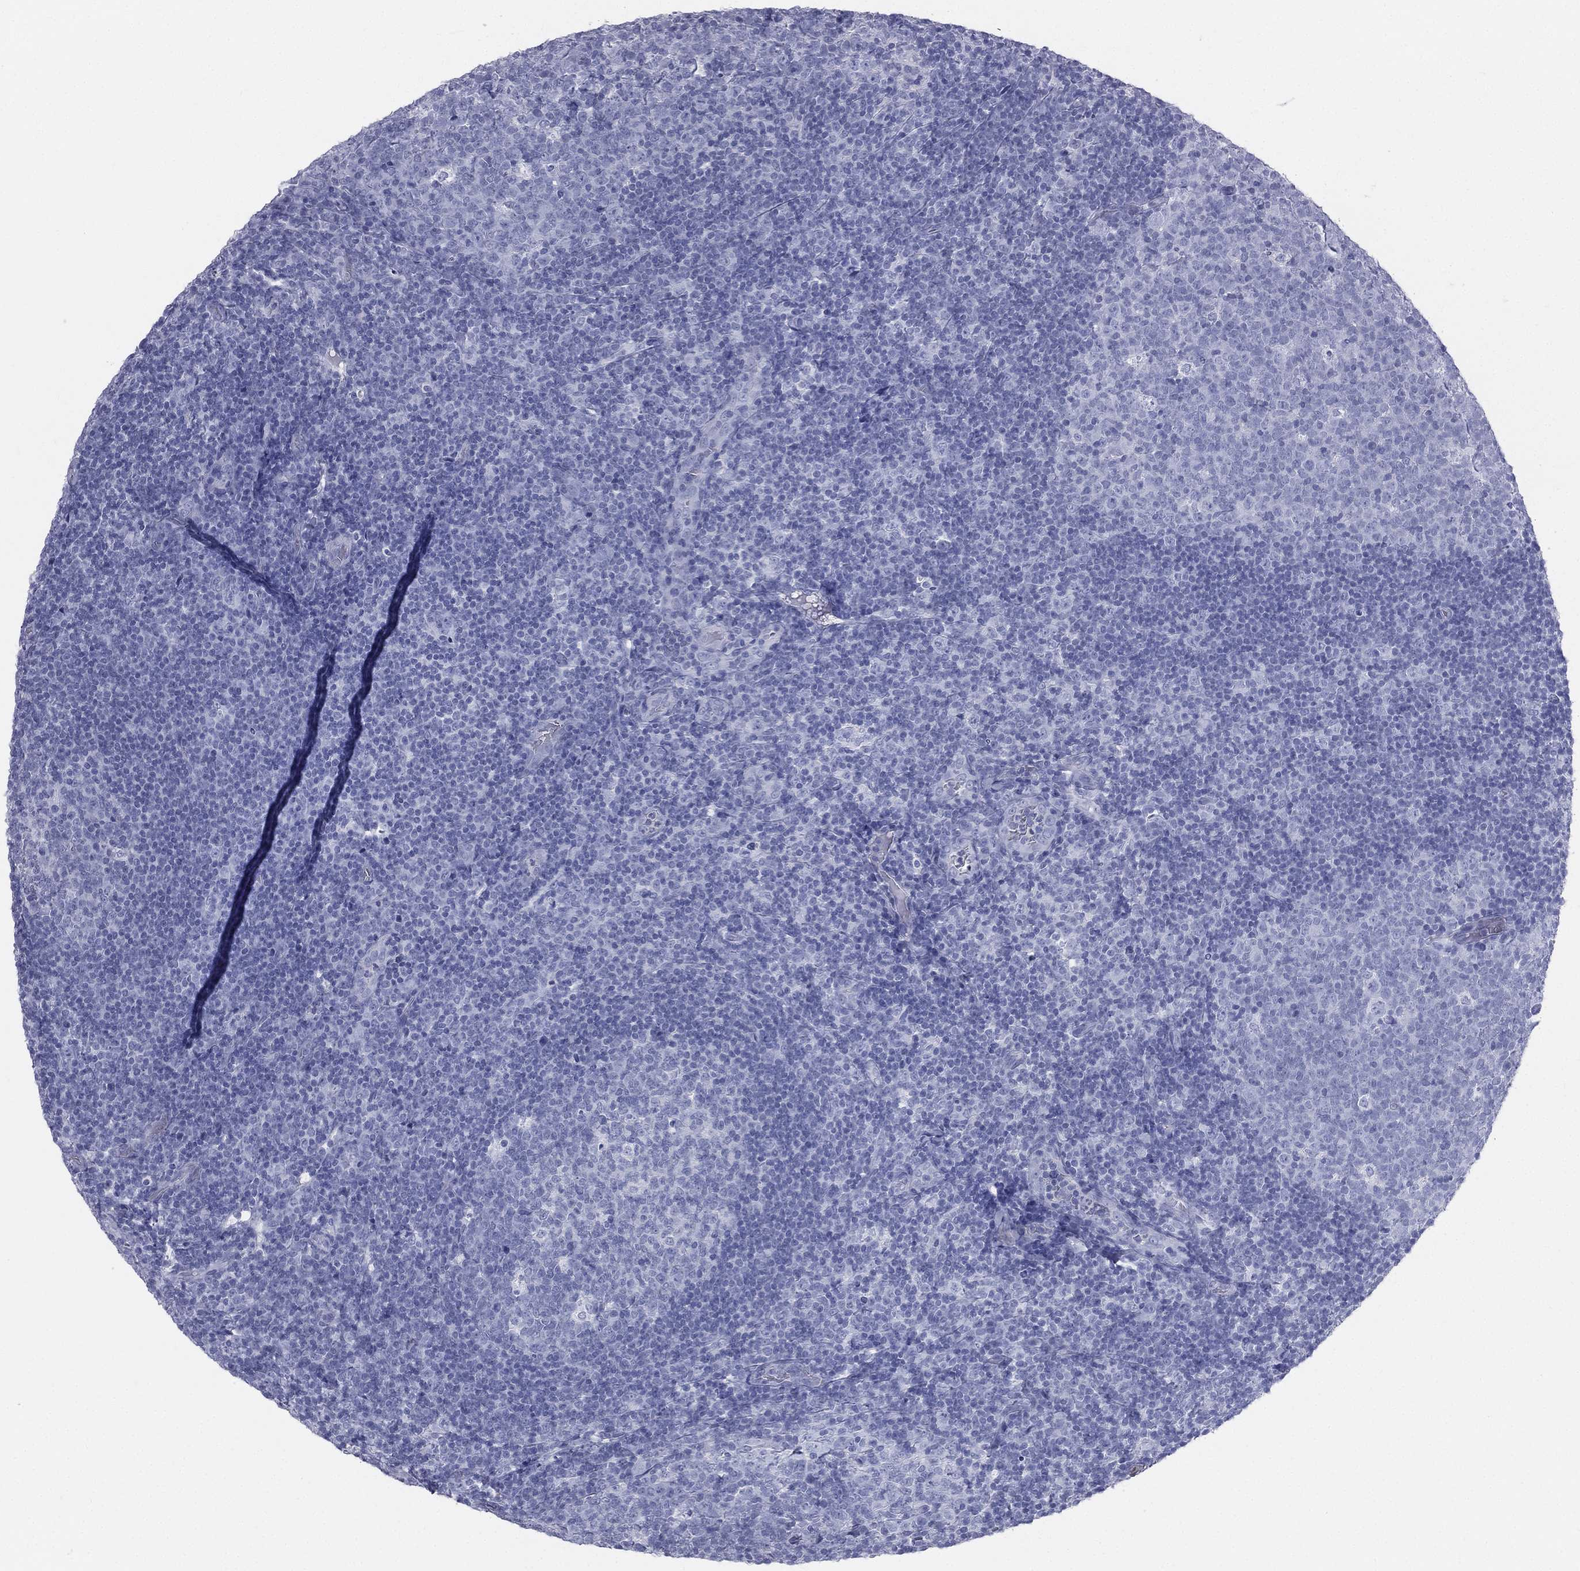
{"staining": {"intensity": "negative", "quantity": "none", "location": "none"}, "tissue": "tonsil", "cell_type": "Germinal center cells", "image_type": "normal", "snomed": [{"axis": "morphology", "description": "Normal tissue, NOS"}, {"axis": "topography", "description": "Tonsil"}], "caption": "This is an immunohistochemistry image of normal human tonsil. There is no staining in germinal center cells.", "gene": "HP", "patient": {"sex": "female", "age": 5}}